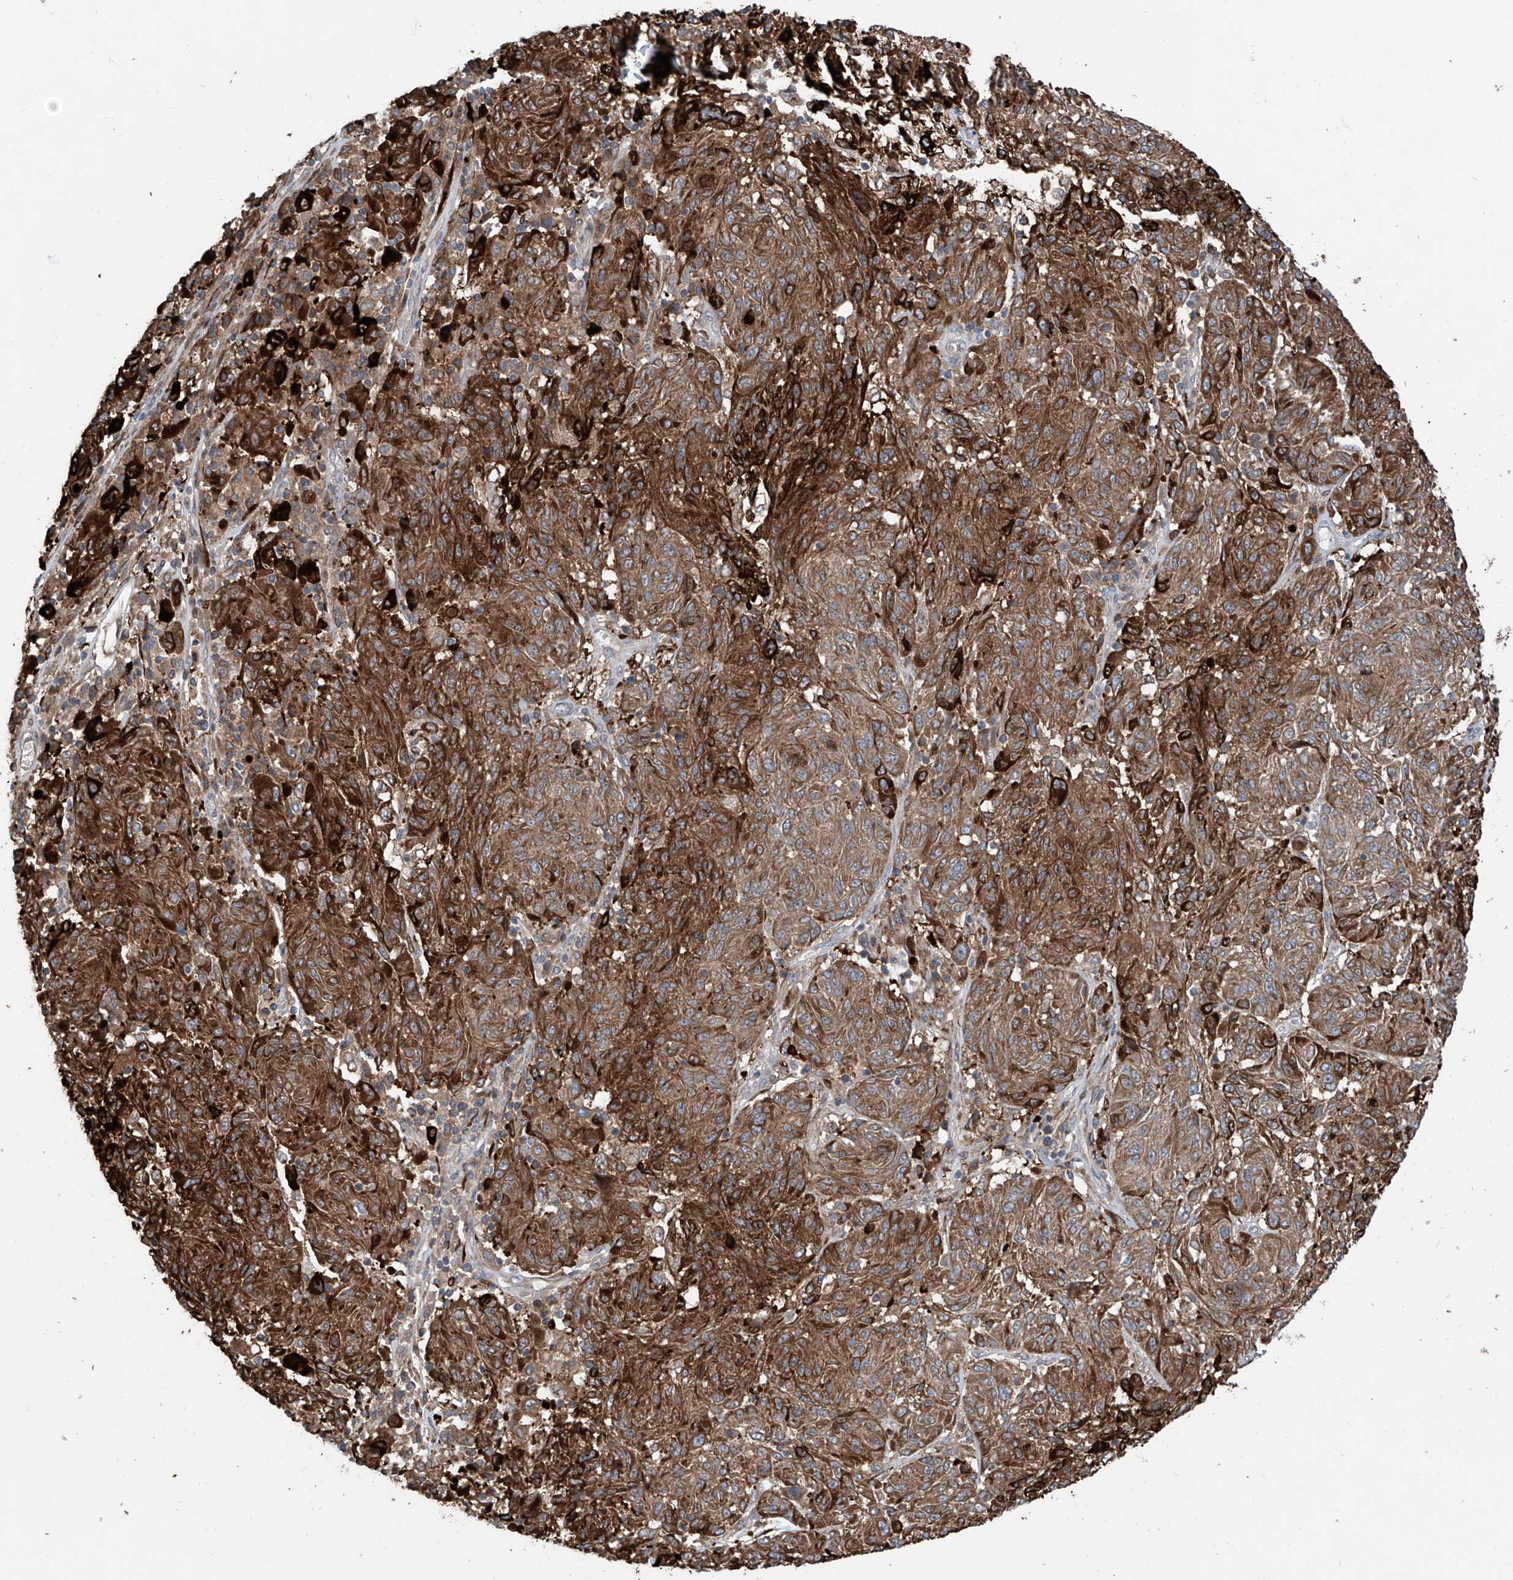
{"staining": {"intensity": "strong", "quantity": ">75%", "location": "cytoplasmic/membranous"}, "tissue": "melanoma", "cell_type": "Tumor cells", "image_type": "cancer", "snomed": [{"axis": "morphology", "description": "Malignant melanoma, NOS"}, {"axis": "topography", "description": "Skin"}], "caption": "Immunohistochemistry (IHC) photomicrograph of malignant melanoma stained for a protein (brown), which shows high levels of strong cytoplasmic/membranous positivity in about >75% of tumor cells.", "gene": "SAMD3", "patient": {"sex": "male", "age": 53}}